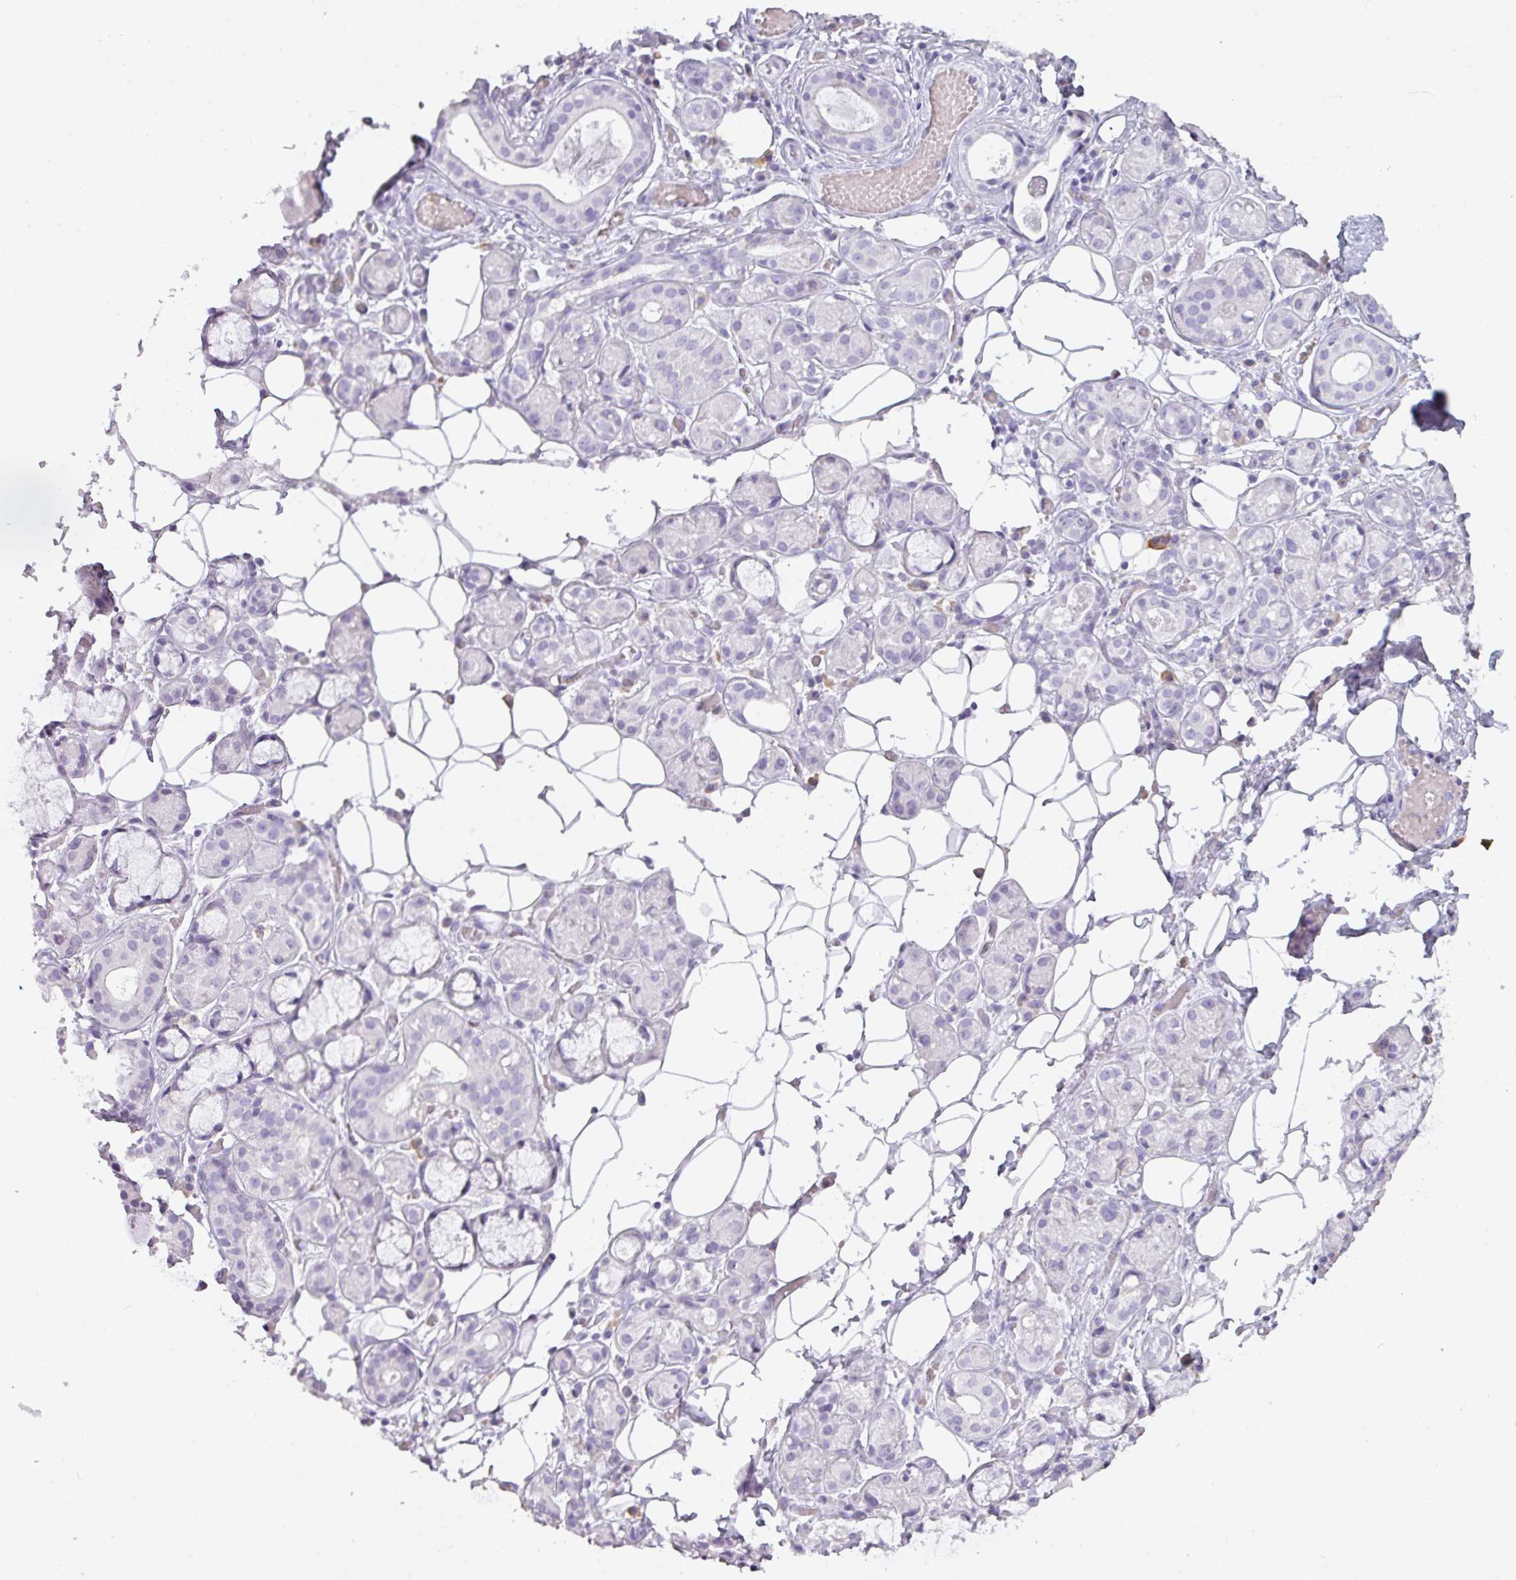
{"staining": {"intensity": "negative", "quantity": "none", "location": "none"}, "tissue": "salivary gland", "cell_type": "Glandular cells", "image_type": "normal", "snomed": [{"axis": "morphology", "description": "Normal tissue, NOS"}, {"axis": "topography", "description": "Salivary gland"}], "caption": "There is no significant staining in glandular cells of salivary gland. The staining is performed using DAB brown chromogen with nuclei counter-stained in using hematoxylin.", "gene": "PGA3", "patient": {"sex": "male", "age": 82}}